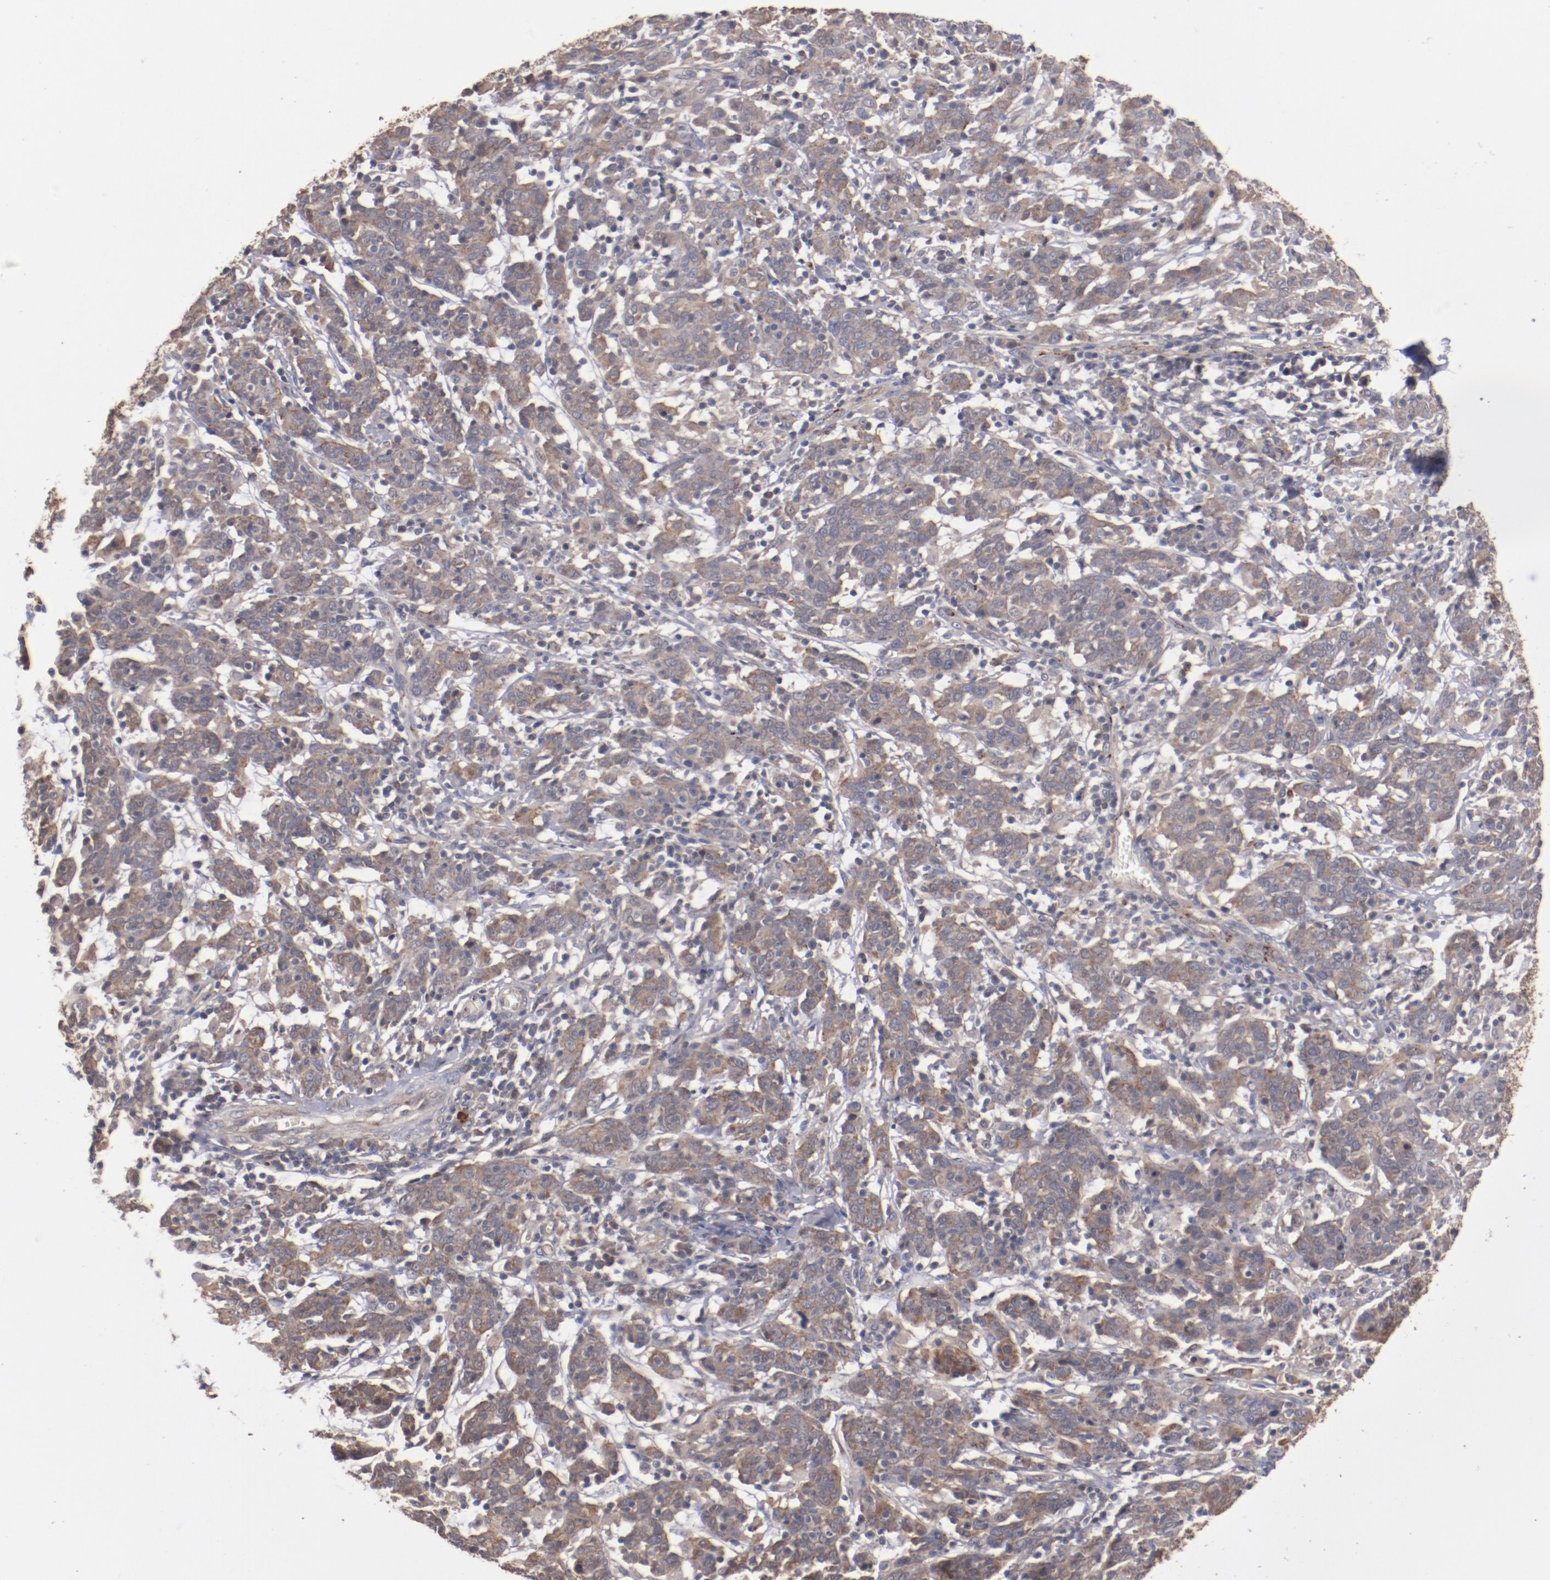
{"staining": {"intensity": "moderate", "quantity": ">75%", "location": "cytoplasmic/membranous"}, "tissue": "cervical cancer", "cell_type": "Tumor cells", "image_type": "cancer", "snomed": [{"axis": "morphology", "description": "Normal tissue, NOS"}, {"axis": "morphology", "description": "Squamous cell carcinoma, NOS"}, {"axis": "topography", "description": "Cervix"}], "caption": "Immunohistochemical staining of human cervical cancer shows medium levels of moderate cytoplasmic/membranous staining in approximately >75% of tumor cells.", "gene": "DIPK2B", "patient": {"sex": "female", "age": 67}}